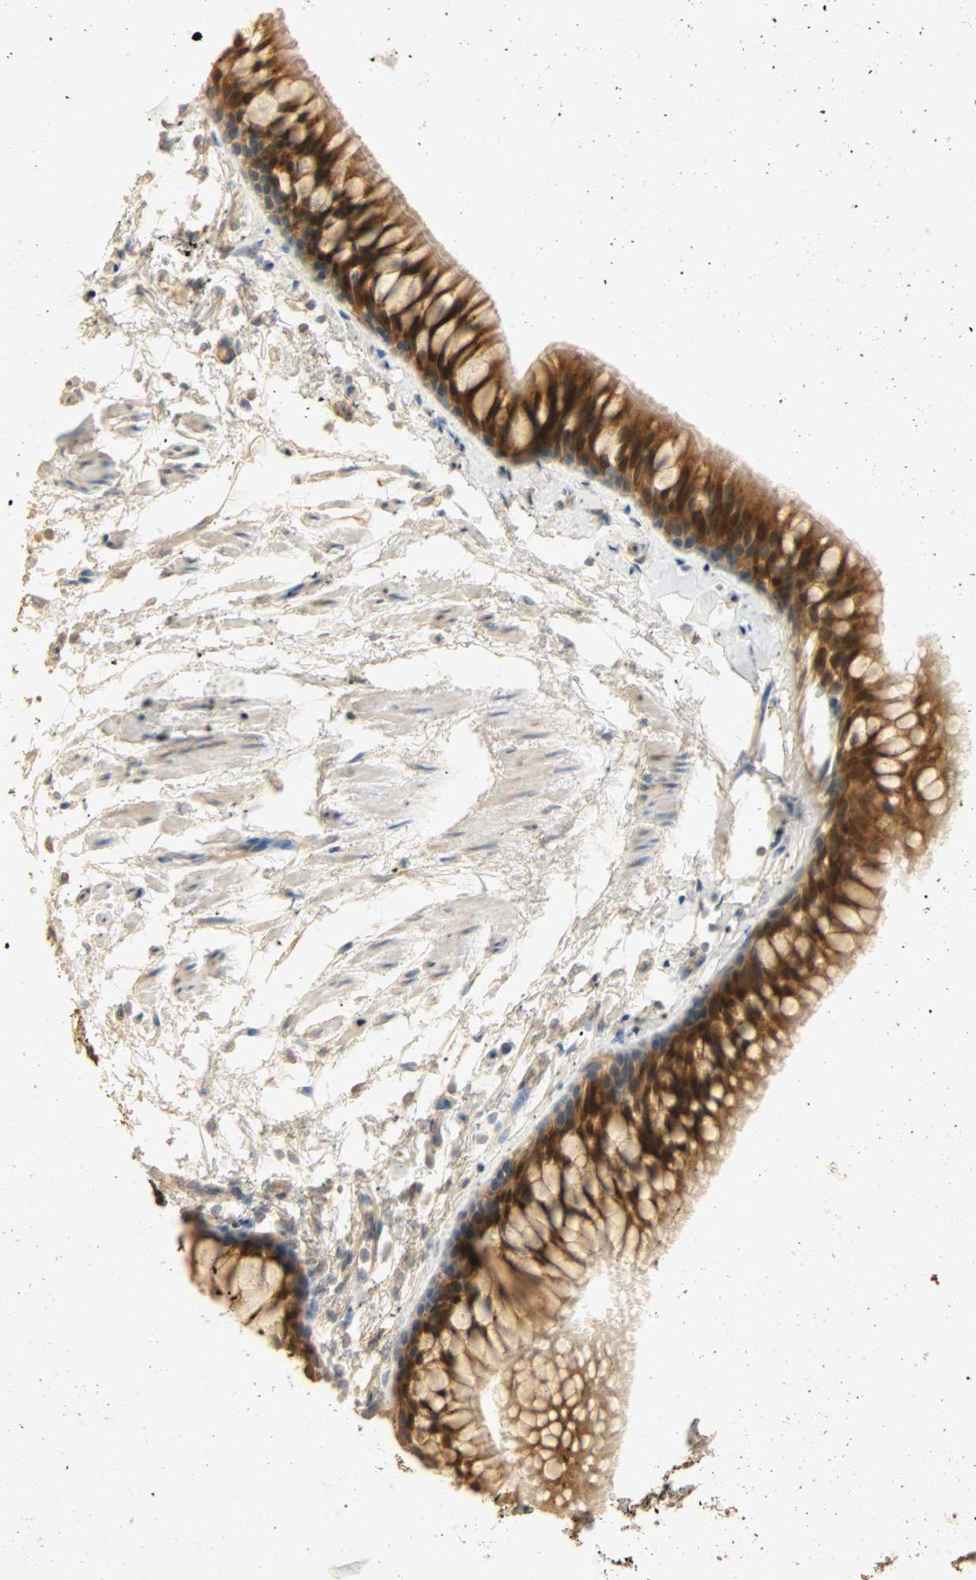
{"staining": {"intensity": "strong", "quantity": ">75%", "location": "cytoplasmic/membranous"}, "tissue": "bronchus", "cell_type": "Respiratory epithelial cells", "image_type": "normal", "snomed": [{"axis": "morphology", "description": "Normal tissue, NOS"}, {"axis": "topography", "description": "Bronchus"}], "caption": "An image of bronchus stained for a protein reveals strong cytoplasmic/membranous brown staining in respiratory epithelial cells. (DAB (3,3'-diaminobenzidine) IHC with brightfield microscopy, high magnification).", "gene": "SELENBP1", "patient": {"sex": "female", "age": 73}}